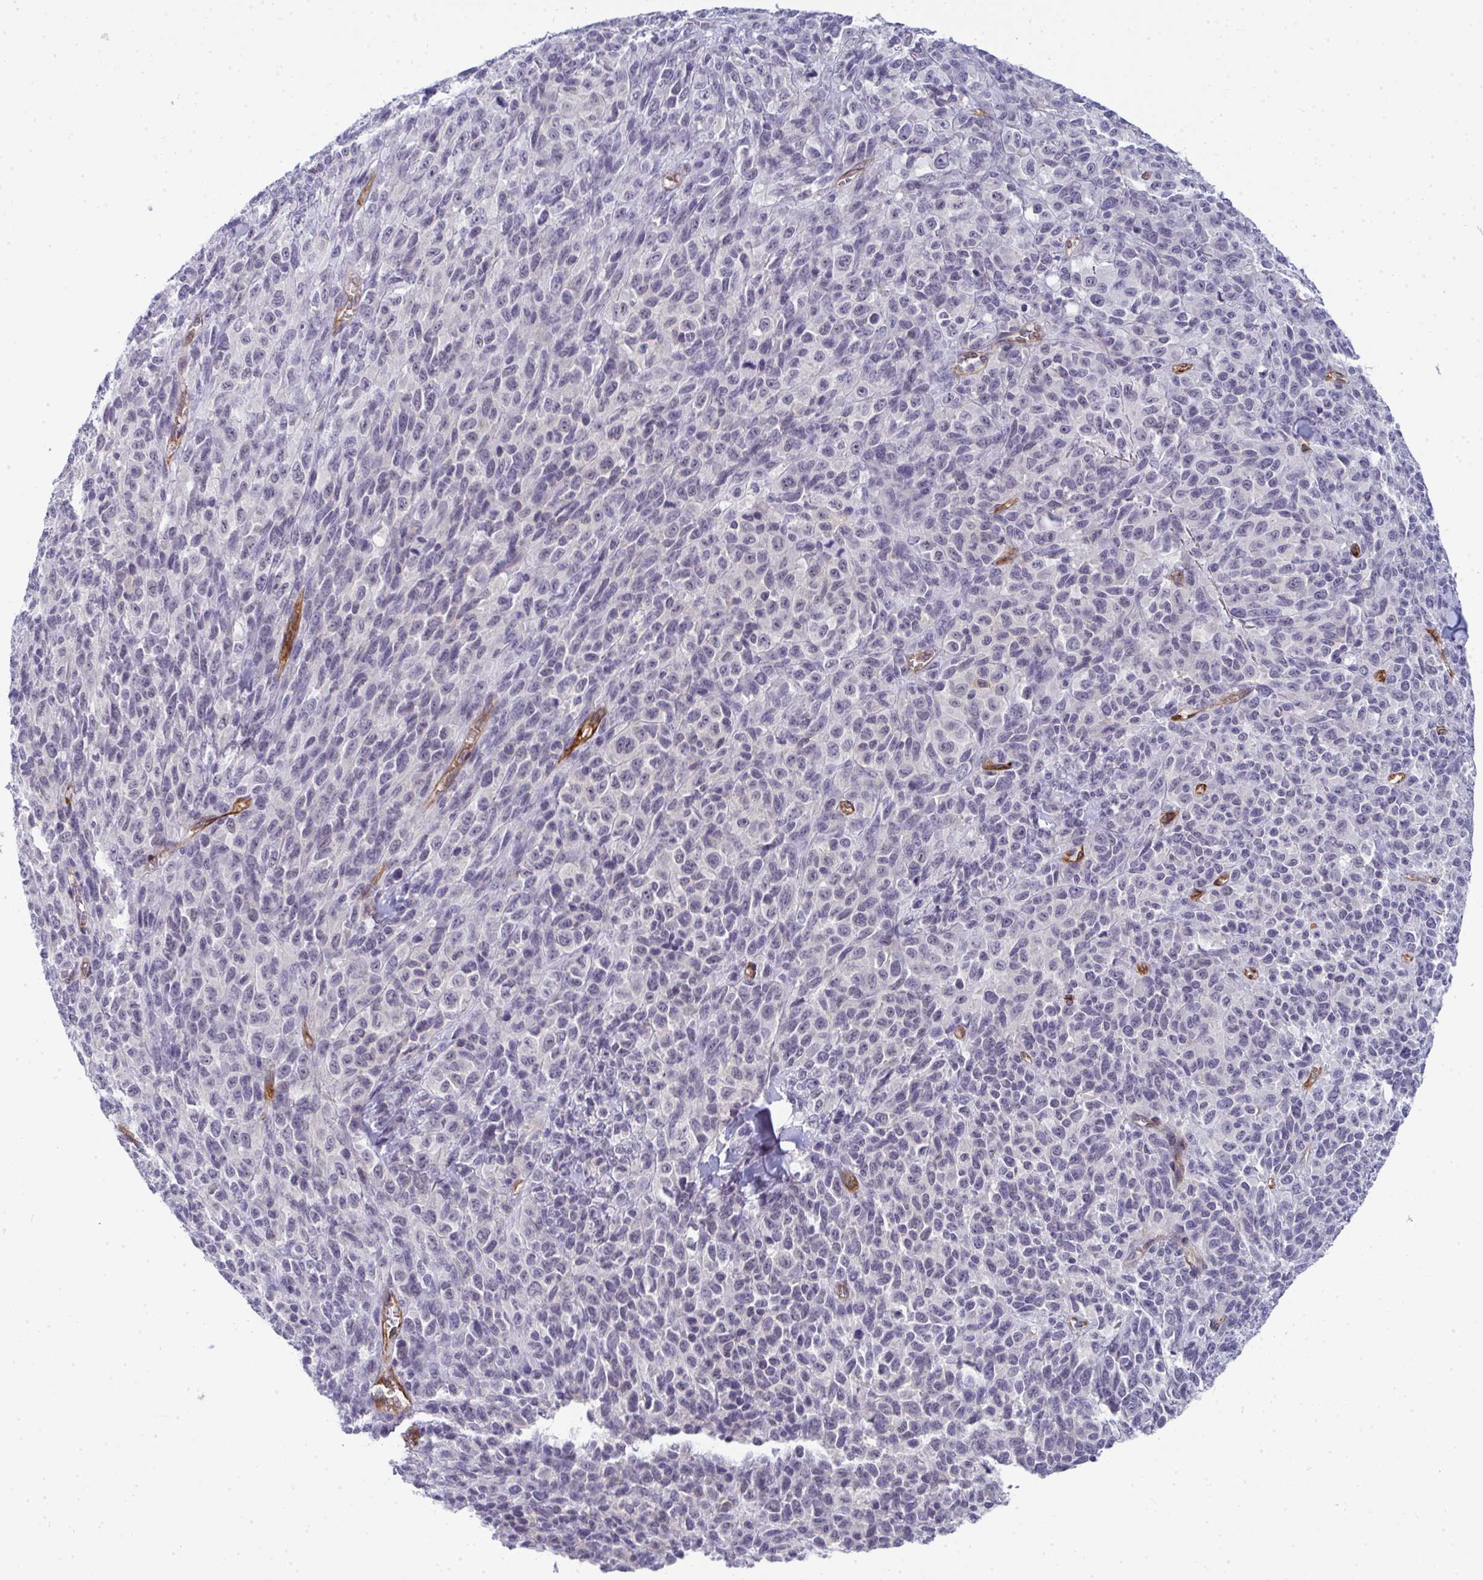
{"staining": {"intensity": "negative", "quantity": "none", "location": "none"}, "tissue": "melanoma", "cell_type": "Tumor cells", "image_type": "cancer", "snomed": [{"axis": "morphology", "description": "Malignant melanoma, NOS"}, {"axis": "topography", "description": "Skin"}], "caption": "Tumor cells show no significant staining in malignant melanoma.", "gene": "TMEM82", "patient": {"sex": "female", "age": 66}}